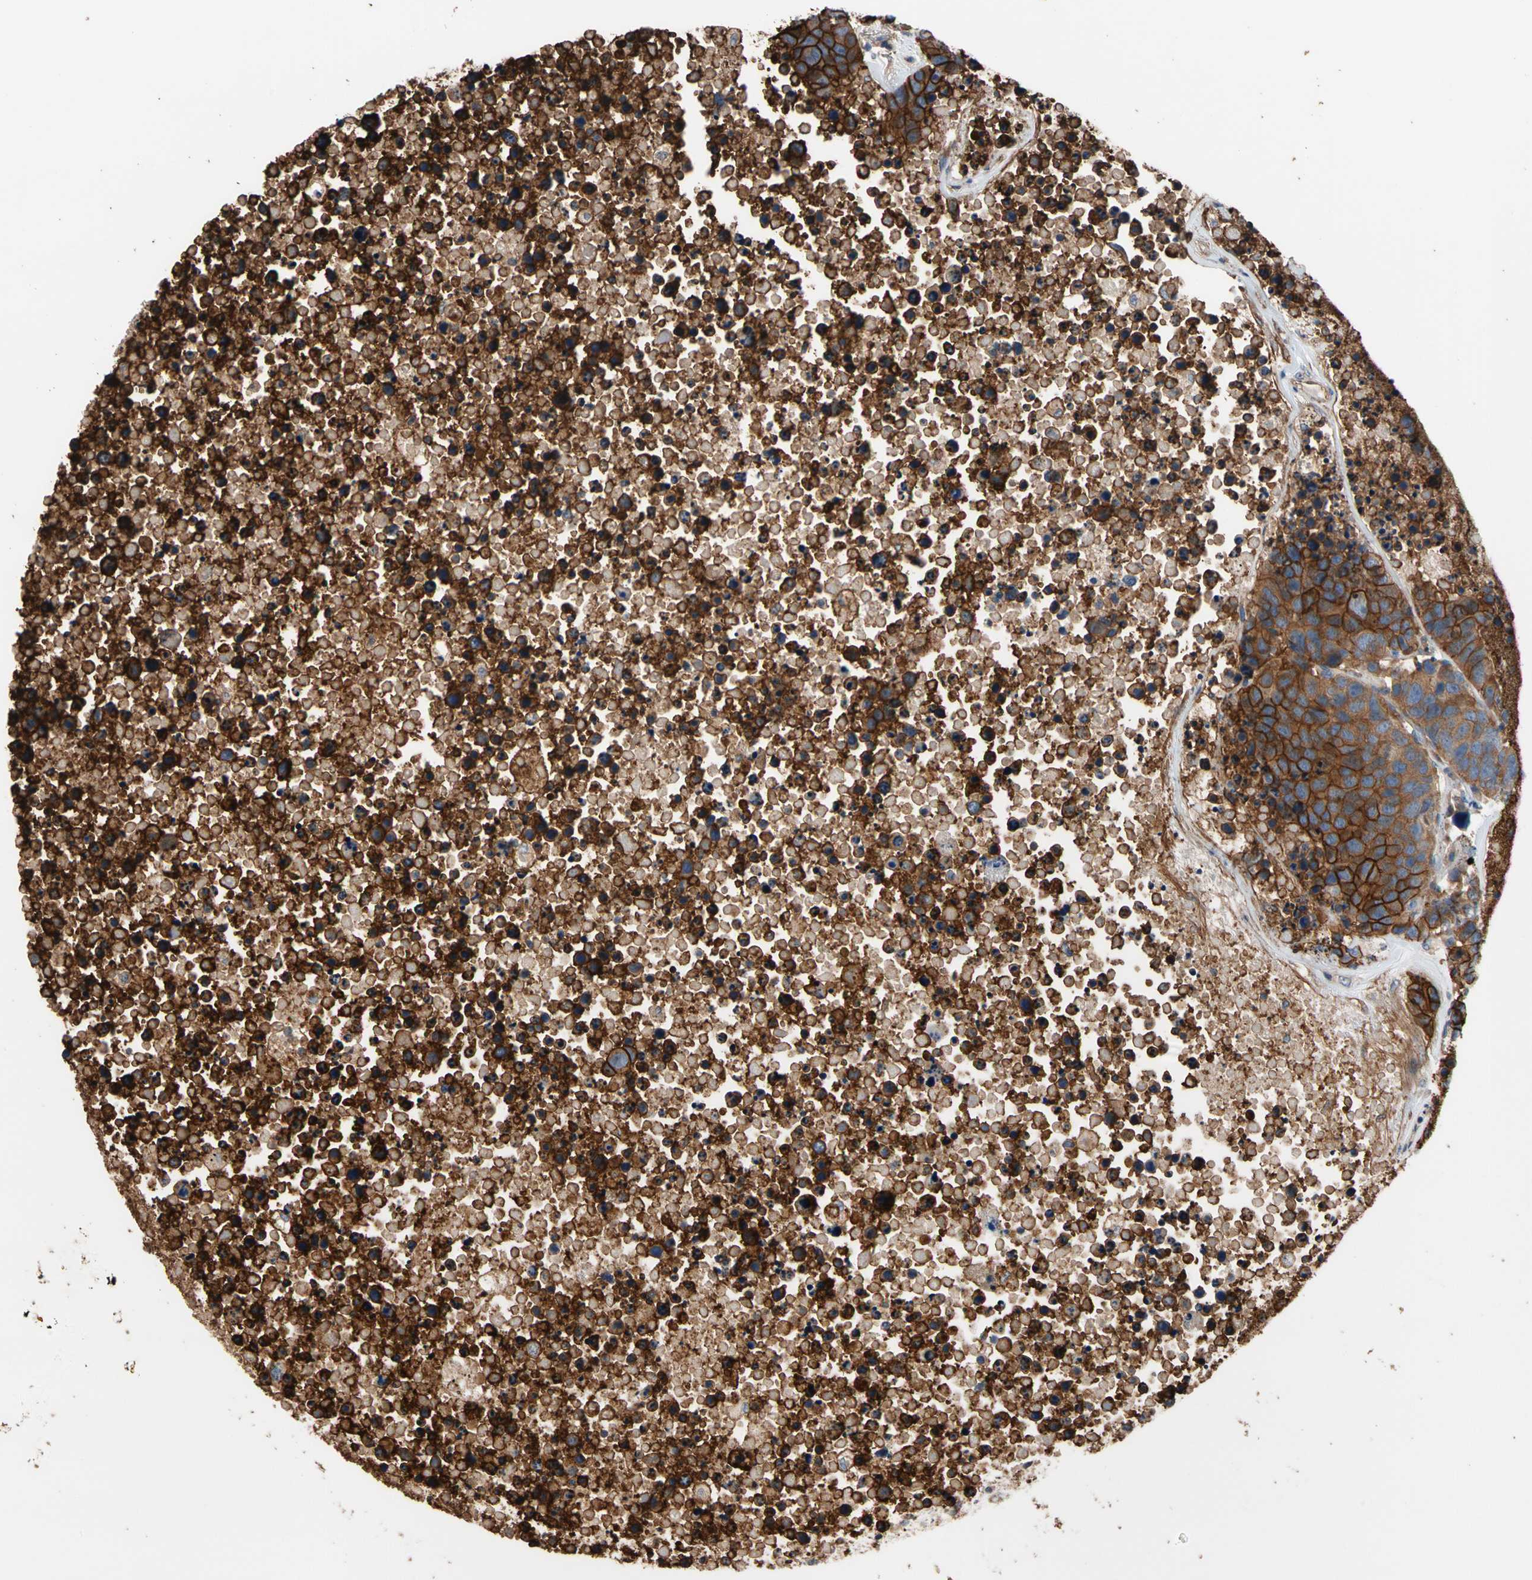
{"staining": {"intensity": "strong", "quantity": ">75%", "location": "cytoplasmic/membranous"}, "tissue": "carcinoid", "cell_type": "Tumor cells", "image_type": "cancer", "snomed": [{"axis": "morphology", "description": "Carcinoid, malignant, NOS"}, {"axis": "topography", "description": "Lung"}], "caption": "High-power microscopy captured an IHC histopathology image of carcinoid (malignant), revealing strong cytoplasmic/membranous expression in about >75% of tumor cells.", "gene": "RIOK2", "patient": {"sex": "male", "age": 60}}